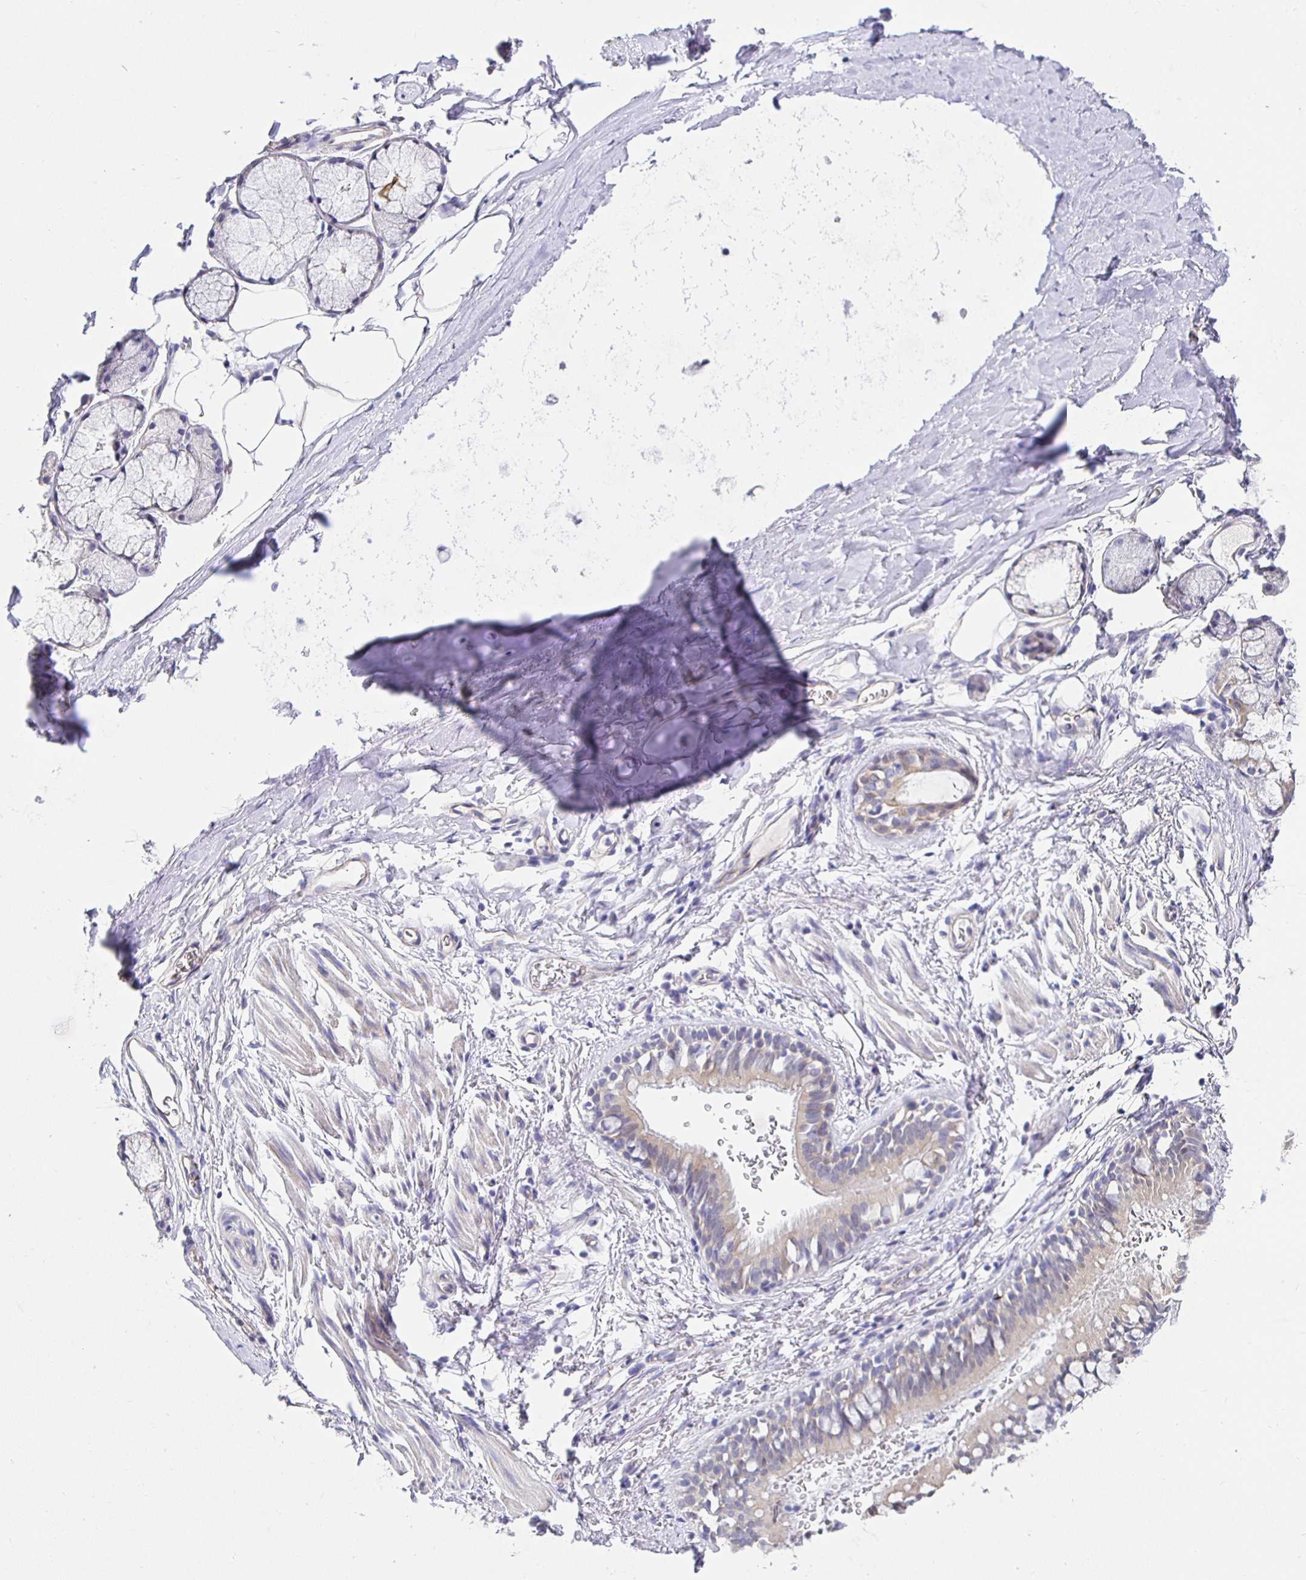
{"staining": {"intensity": "negative", "quantity": "none", "location": "none"}, "tissue": "adipose tissue", "cell_type": "Adipocytes", "image_type": "normal", "snomed": [{"axis": "morphology", "description": "Normal tissue, NOS"}, {"axis": "topography", "description": "Lymph node"}, {"axis": "topography", "description": "Cartilage tissue"}, {"axis": "topography", "description": "Bronchus"}], "caption": "IHC image of normal human adipose tissue stained for a protein (brown), which displays no staining in adipocytes.", "gene": "HSPA4L", "patient": {"sex": "female", "age": 70}}